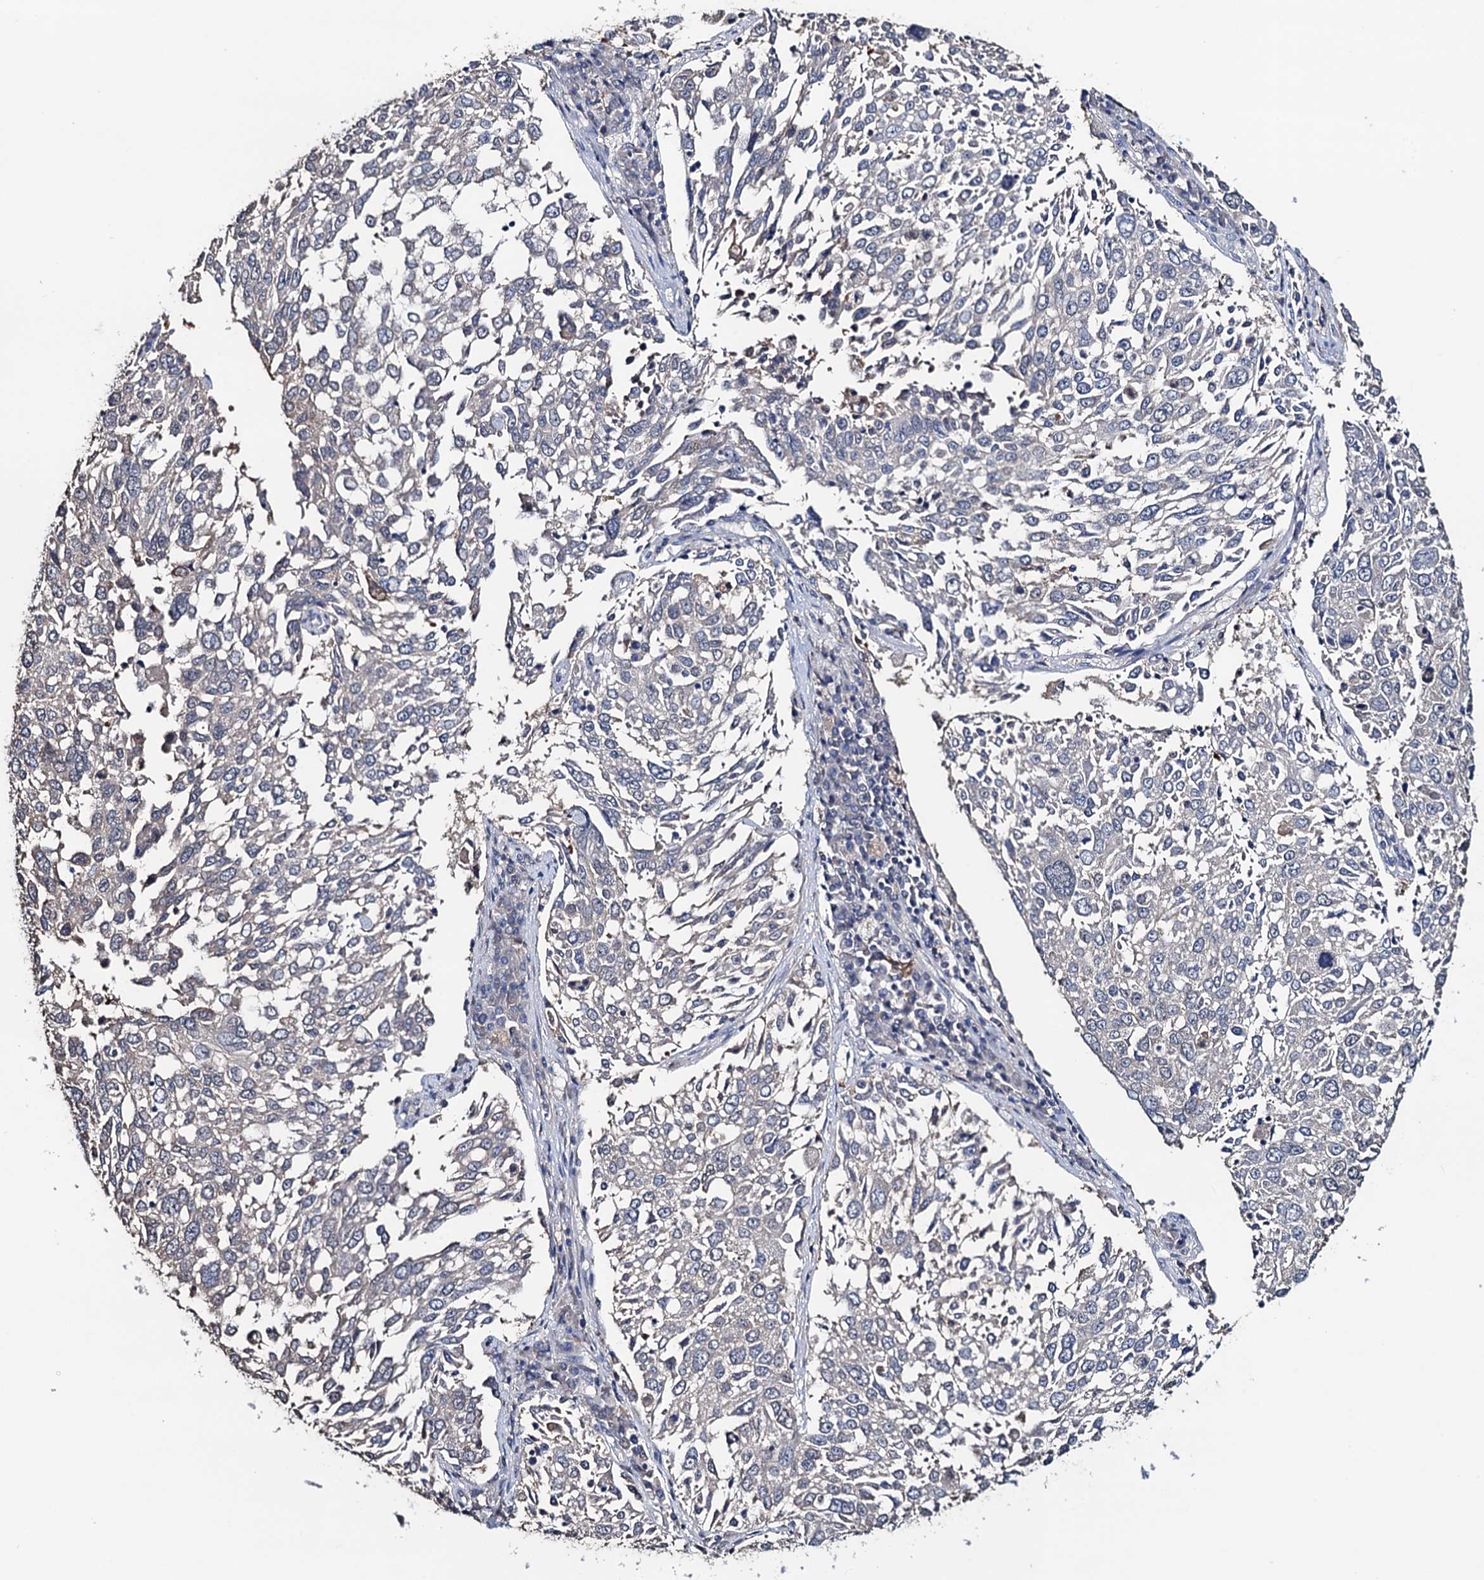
{"staining": {"intensity": "weak", "quantity": "<25%", "location": "cytoplasmic/membranous"}, "tissue": "lung cancer", "cell_type": "Tumor cells", "image_type": "cancer", "snomed": [{"axis": "morphology", "description": "Squamous cell carcinoma, NOS"}, {"axis": "topography", "description": "Lung"}], "caption": "An immunohistochemistry photomicrograph of lung cancer is shown. There is no staining in tumor cells of lung cancer. (Stains: DAB immunohistochemistry (IHC) with hematoxylin counter stain, Microscopy: brightfield microscopy at high magnification).", "gene": "RTKN2", "patient": {"sex": "male", "age": 65}}